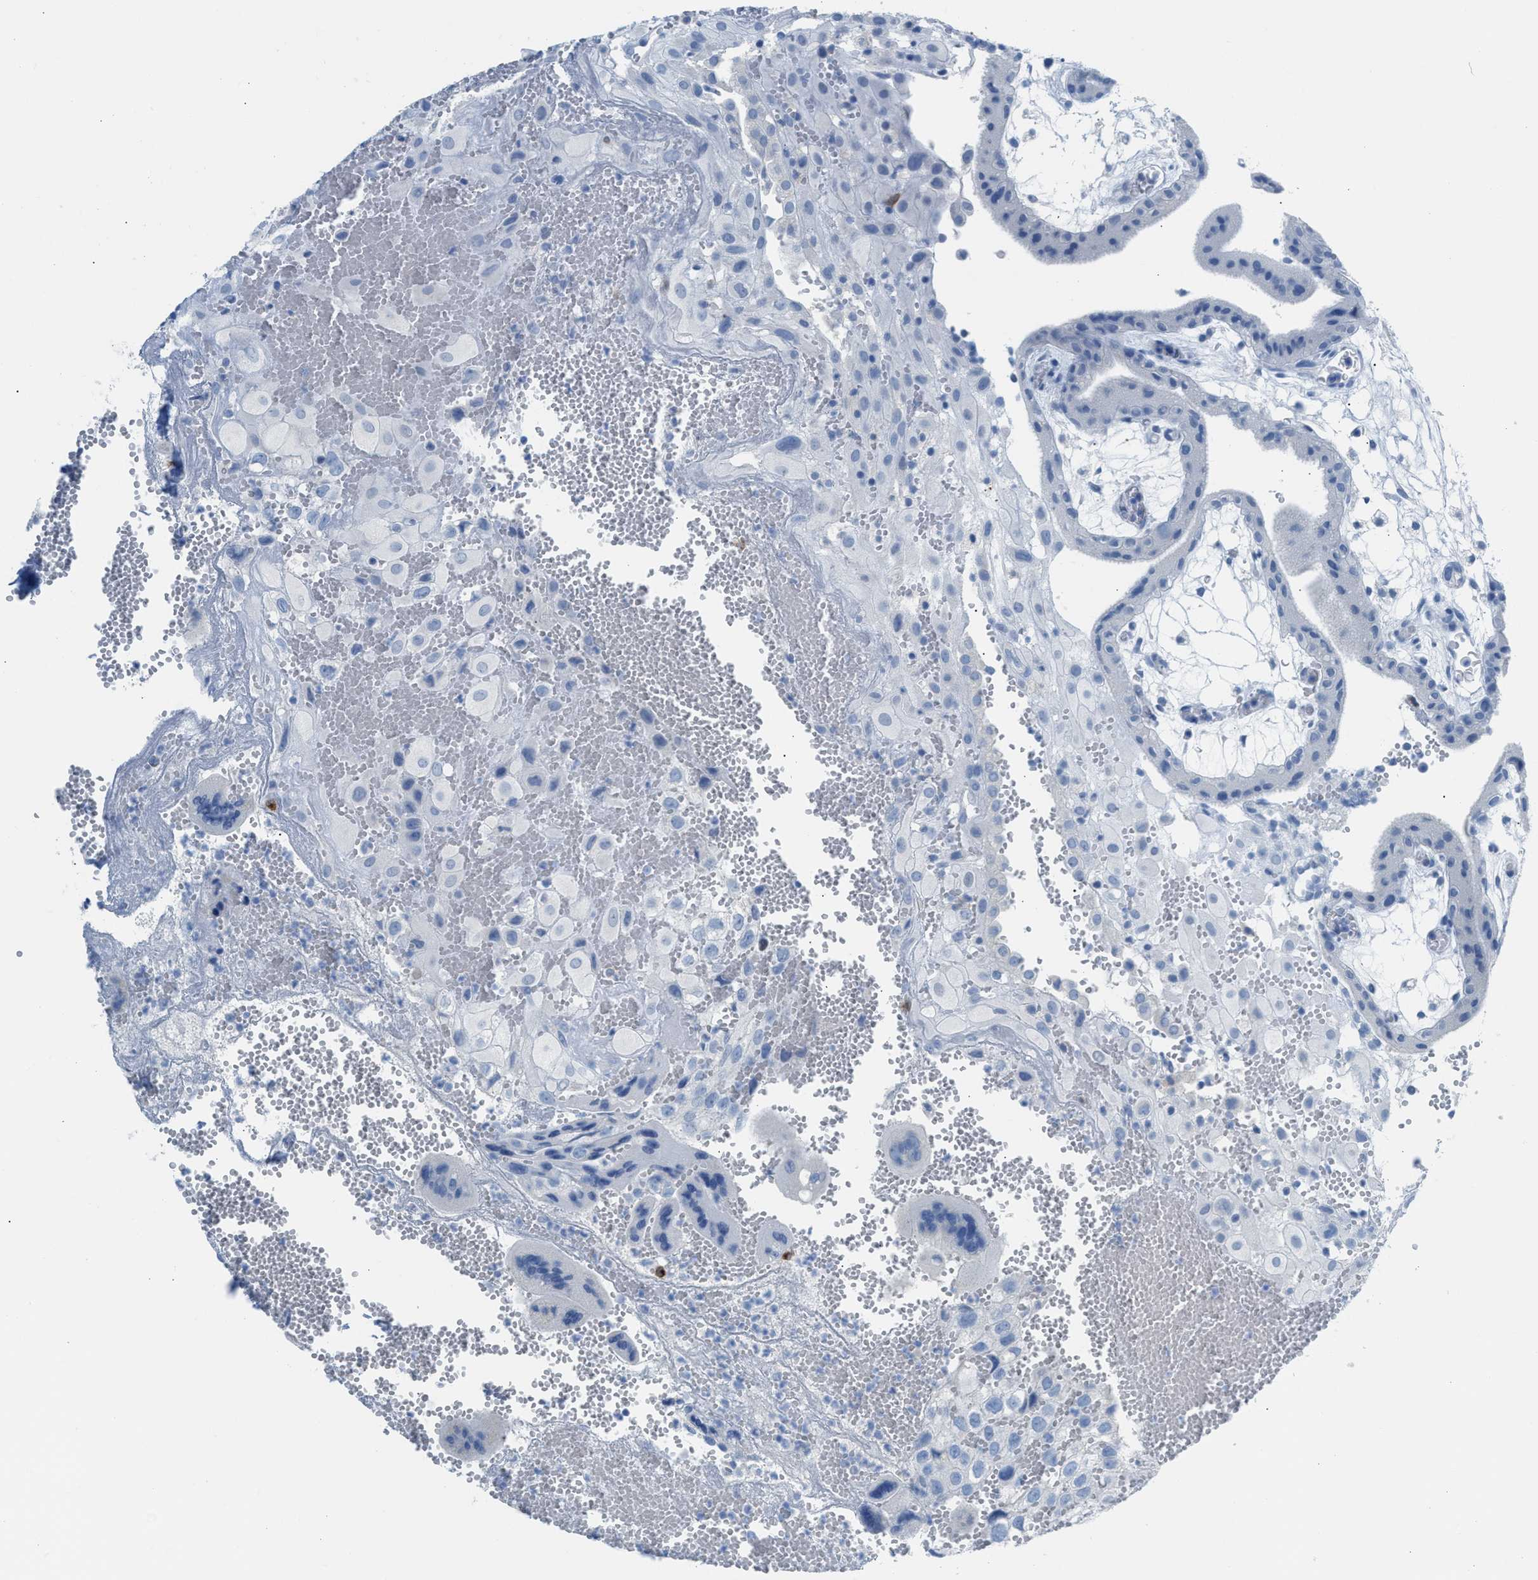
{"staining": {"intensity": "negative", "quantity": "none", "location": "none"}, "tissue": "placenta", "cell_type": "Decidual cells", "image_type": "normal", "snomed": [{"axis": "morphology", "description": "Normal tissue, NOS"}, {"axis": "topography", "description": "Placenta"}], "caption": "A histopathology image of placenta stained for a protein reveals no brown staining in decidual cells.", "gene": "CLEC10A", "patient": {"sex": "female", "age": 18}}